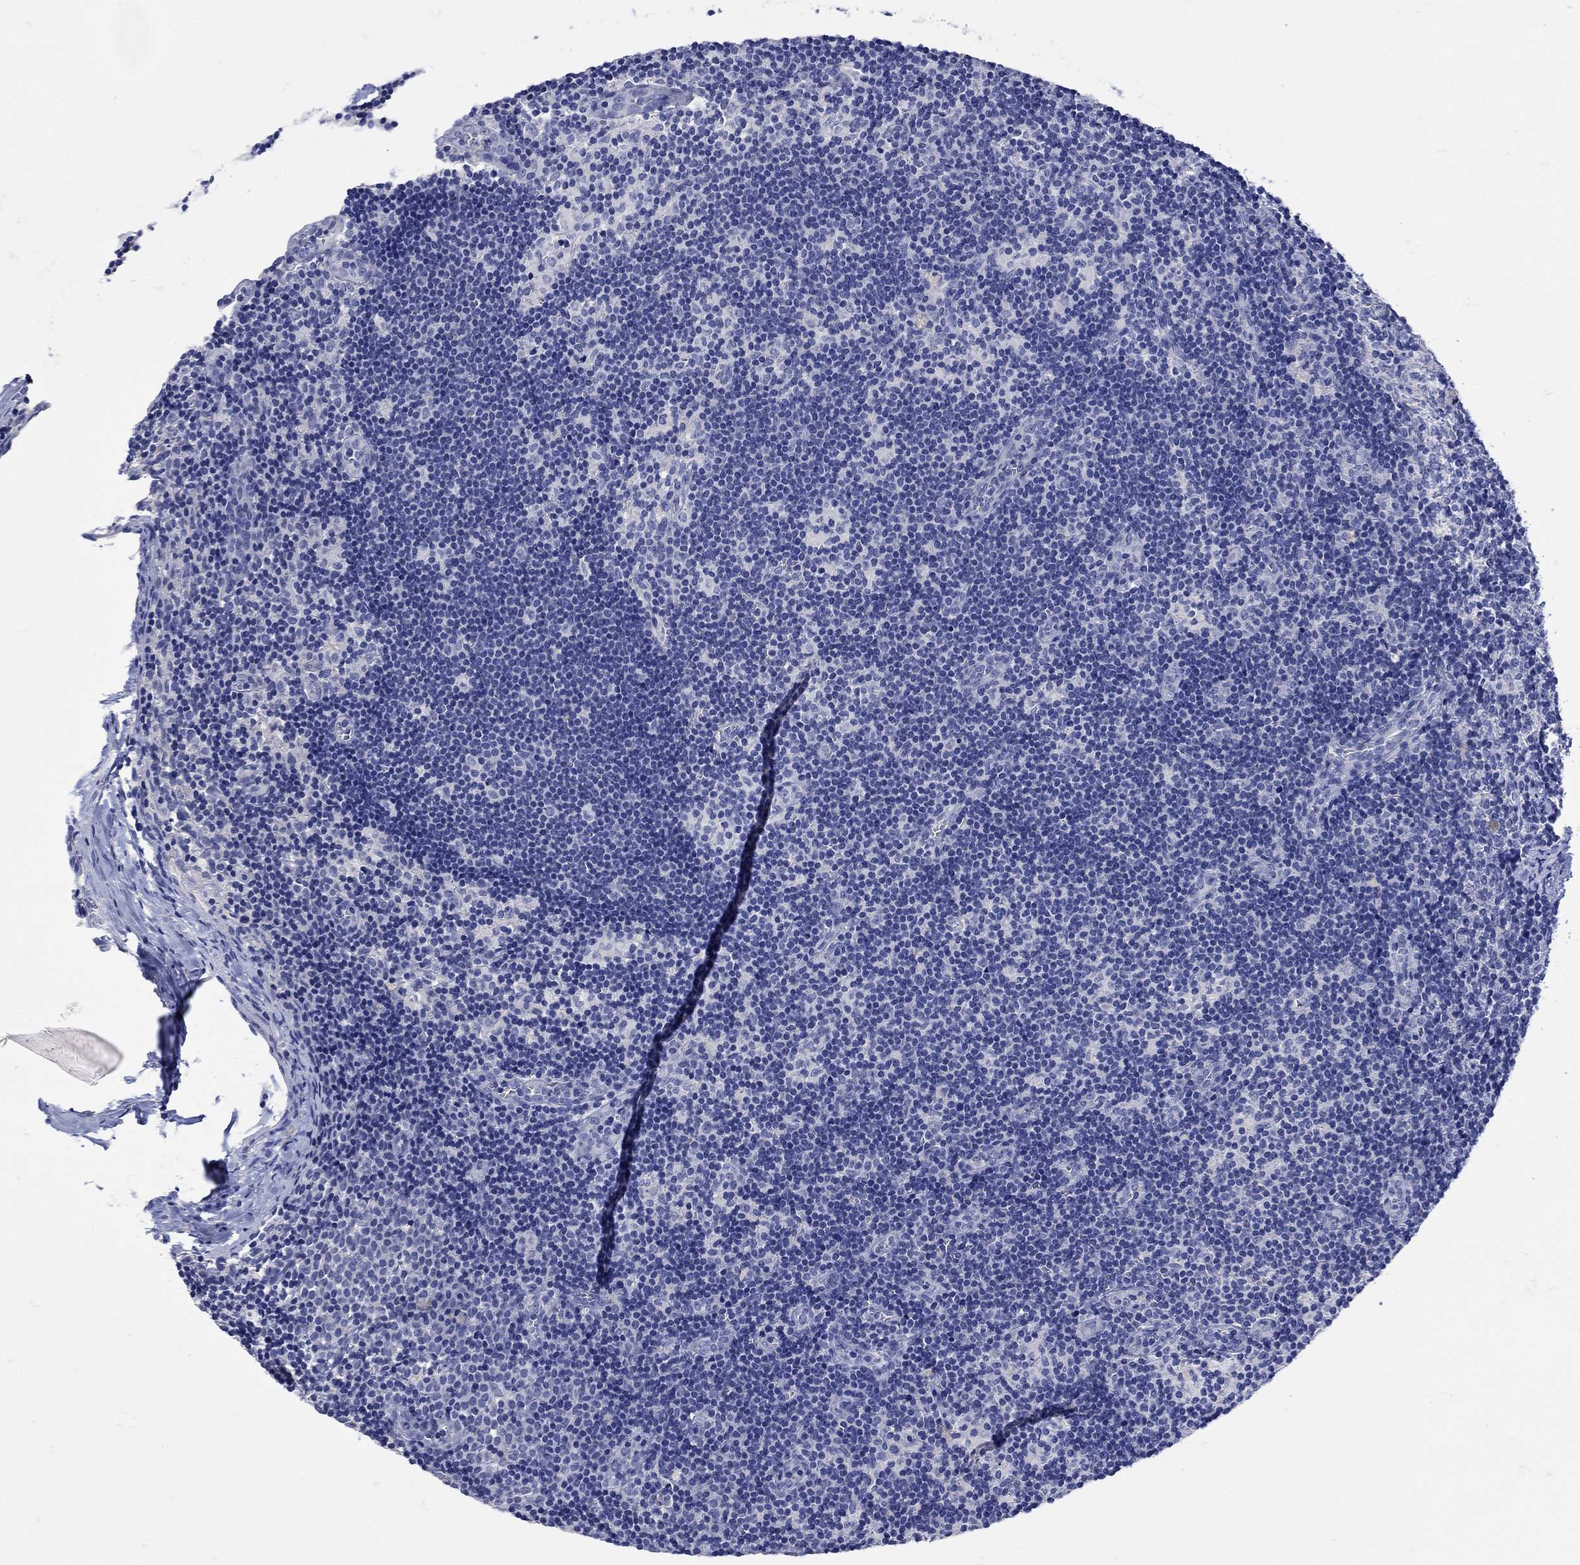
{"staining": {"intensity": "negative", "quantity": "none", "location": "none"}, "tissue": "lymph node", "cell_type": "Germinal center cells", "image_type": "normal", "snomed": [{"axis": "morphology", "description": "Normal tissue, NOS"}, {"axis": "topography", "description": "Lymph node"}], "caption": "This is an immunohistochemistry (IHC) micrograph of normal lymph node. There is no staining in germinal center cells.", "gene": "MSI1", "patient": {"sex": "female", "age": 52}}